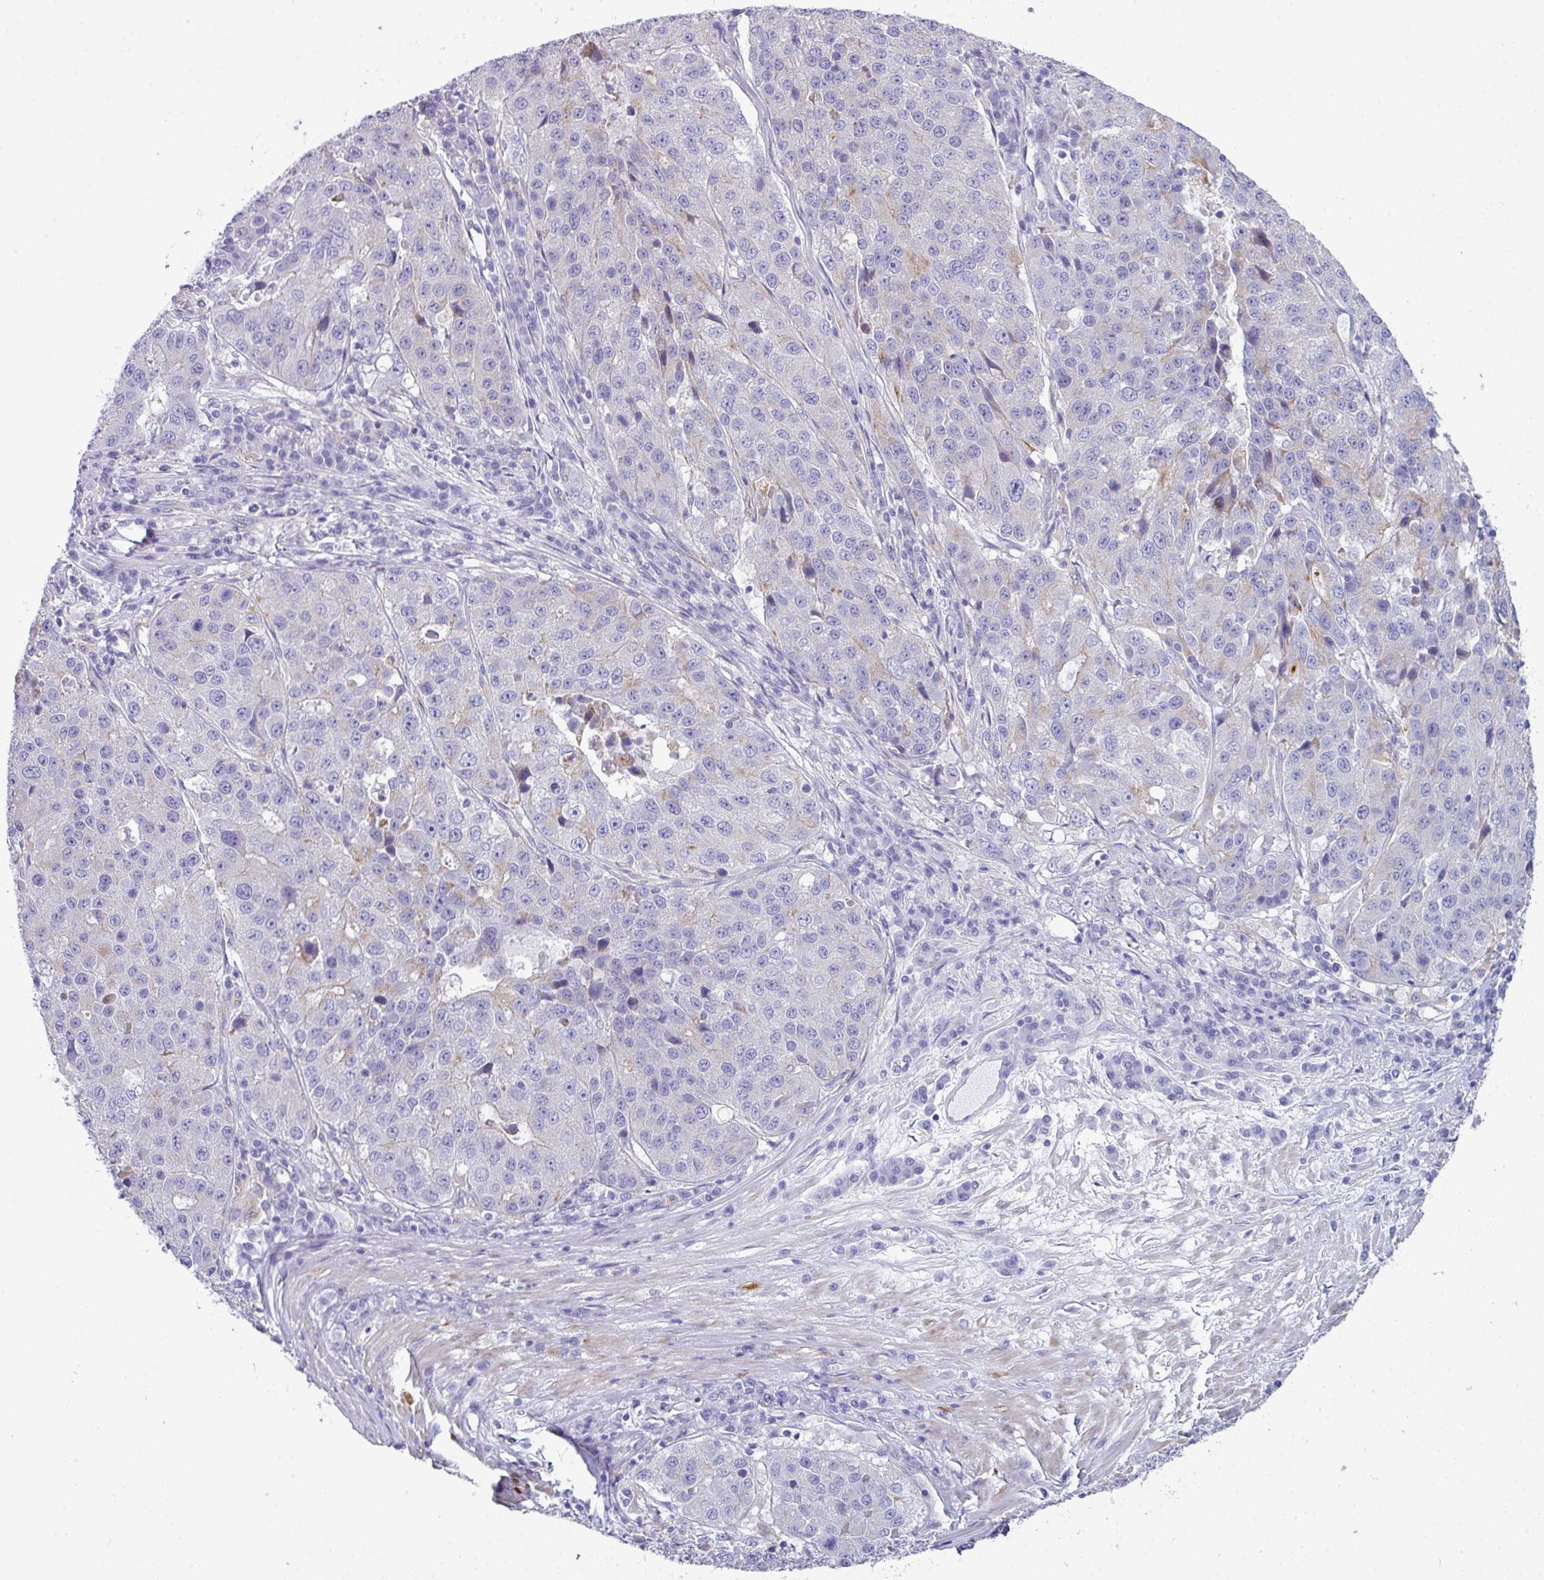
{"staining": {"intensity": "negative", "quantity": "none", "location": "none"}, "tissue": "stomach cancer", "cell_type": "Tumor cells", "image_type": "cancer", "snomed": [{"axis": "morphology", "description": "Adenocarcinoma, NOS"}, {"axis": "topography", "description": "Stomach"}], "caption": "The IHC micrograph has no significant positivity in tumor cells of stomach cancer (adenocarcinoma) tissue.", "gene": "ABCC5", "patient": {"sex": "male", "age": 71}}